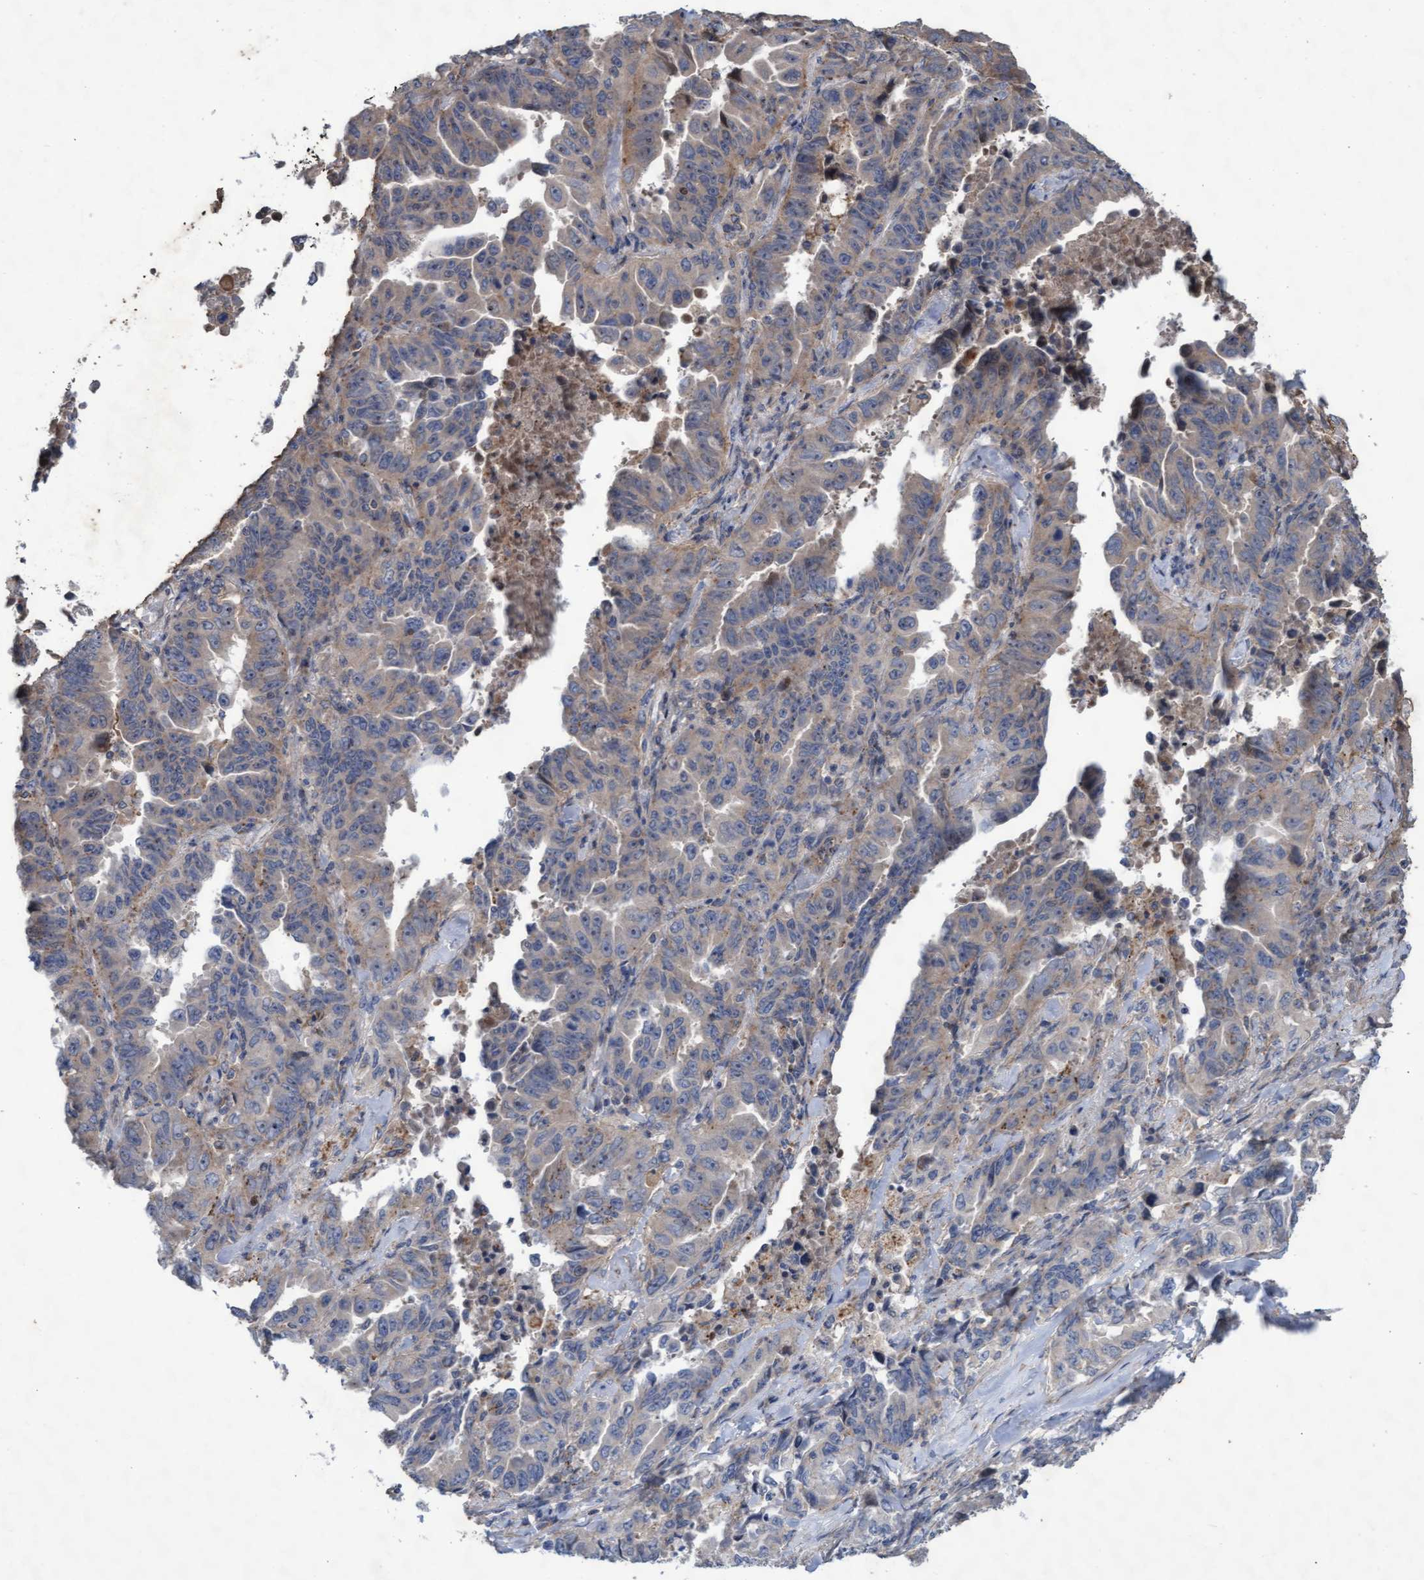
{"staining": {"intensity": "weak", "quantity": "<25%", "location": "cytoplasmic/membranous"}, "tissue": "lung cancer", "cell_type": "Tumor cells", "image_type": "cancer", "snomed": [{"axis": "morphology", "description": "Adenocarcinoma, NOS"}, {"axis": "topography", "description": "Lung"}], "caption": "Immunohistochemistry (IHC) photomicrograph of human adenocarcinoma (lung) stained for a protein (brown), which exhibits no expression in tumor cells.", "gene": "ABCF2", "patient": {"sex": "female", "age": 51}}